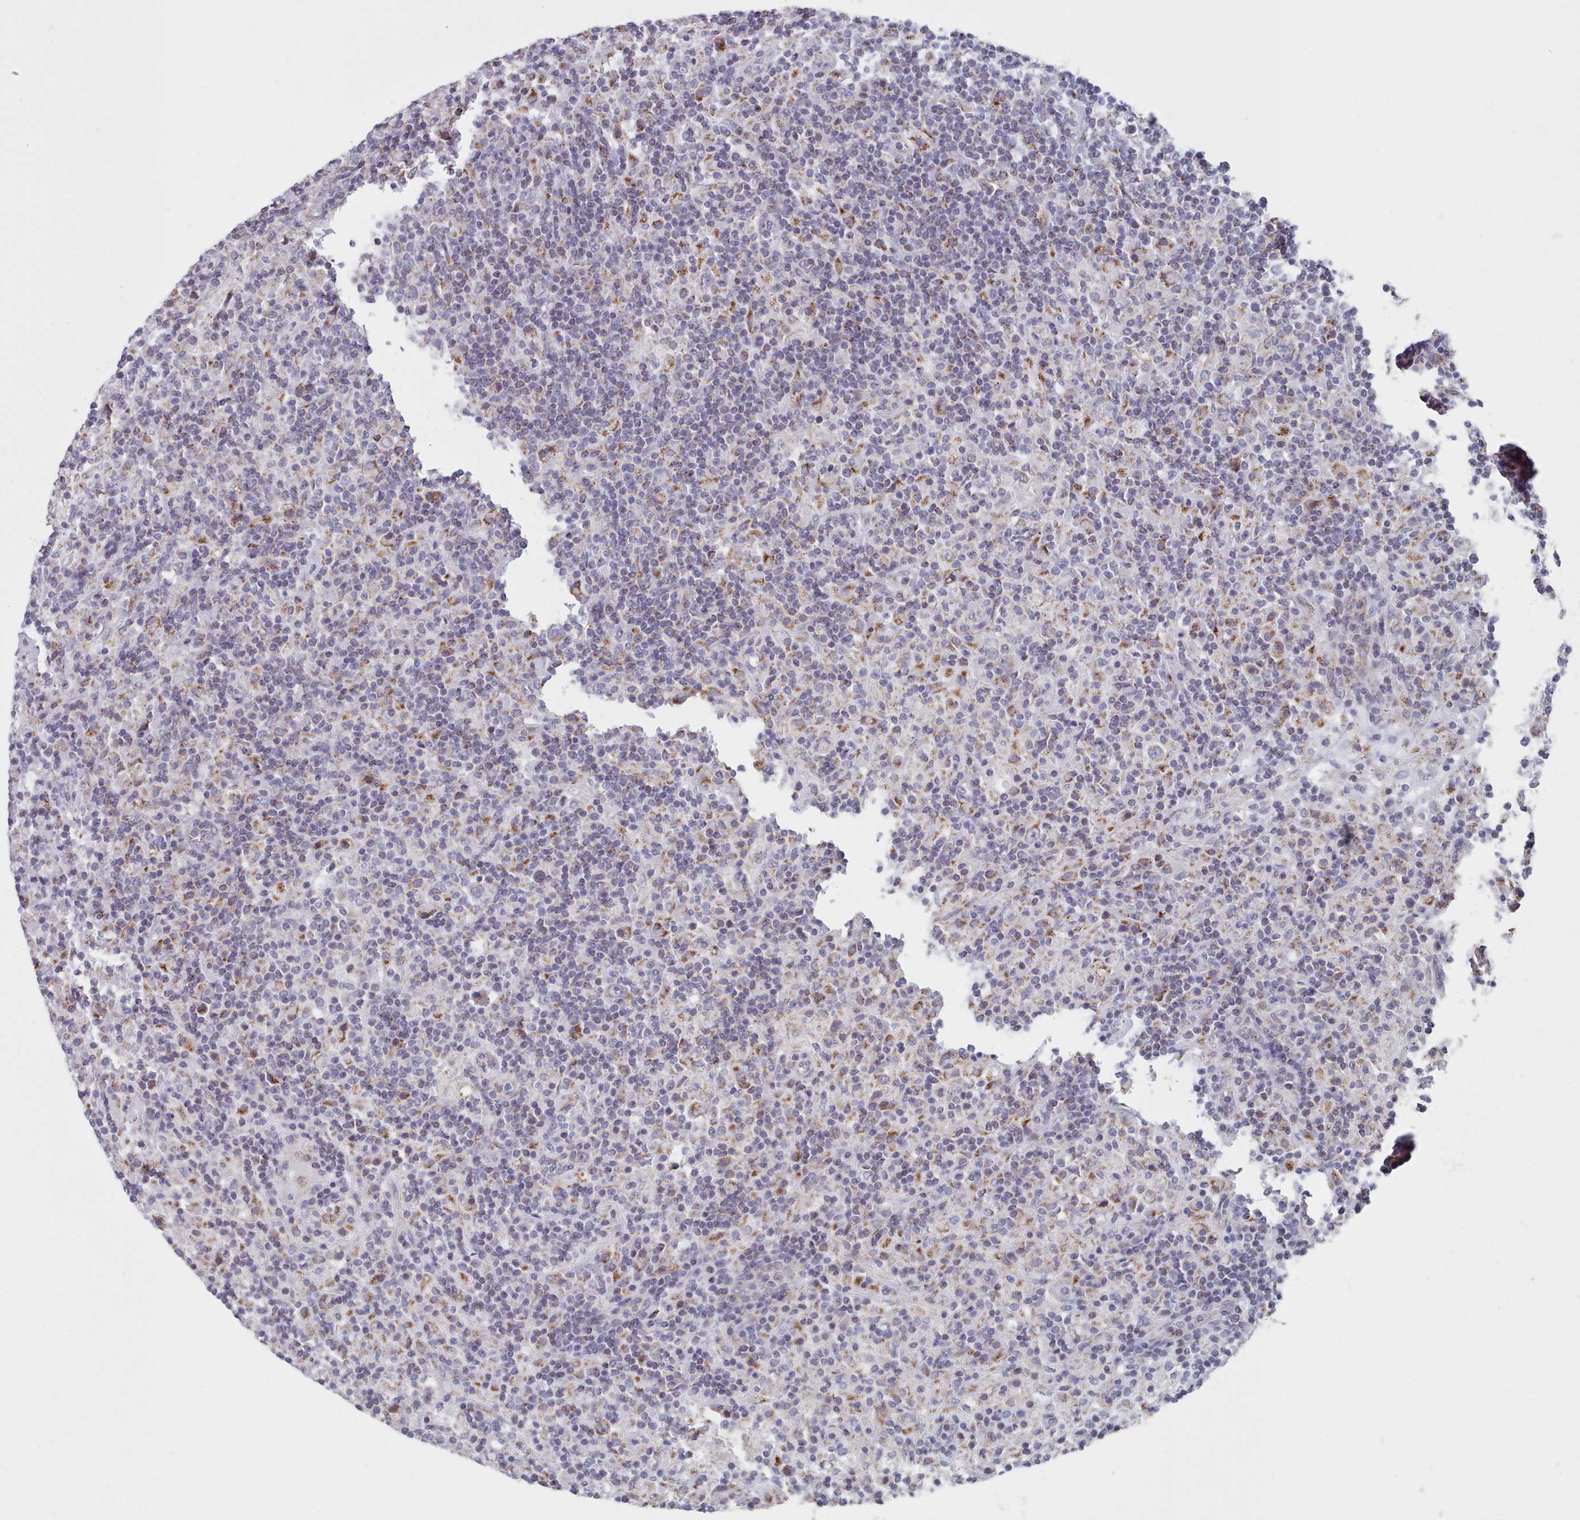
{"staining": {"intensity": "negative", "quantity": "none", "location": "none"}, "tissue": "lymphoma", "cell_type": "Tumor cells", "image_type": "cancer", "snomed": [{"axis": "morphology", "description": "Hodgkin's disease, NOS"}, {"axis": "topography", "description": "Lymph node"}], "caption": "There is no significant staining in tumor cells of Hodgkin's disease. The staining was performed using DAB (3,3'-diaminobenzidine) to visualize the protein expression in brown, while the nuclei were stained in blue with hematoxylin (Magnification: 20x).", "gene": "FAM170B", "patient": {"sex": "male", "age": 70}}